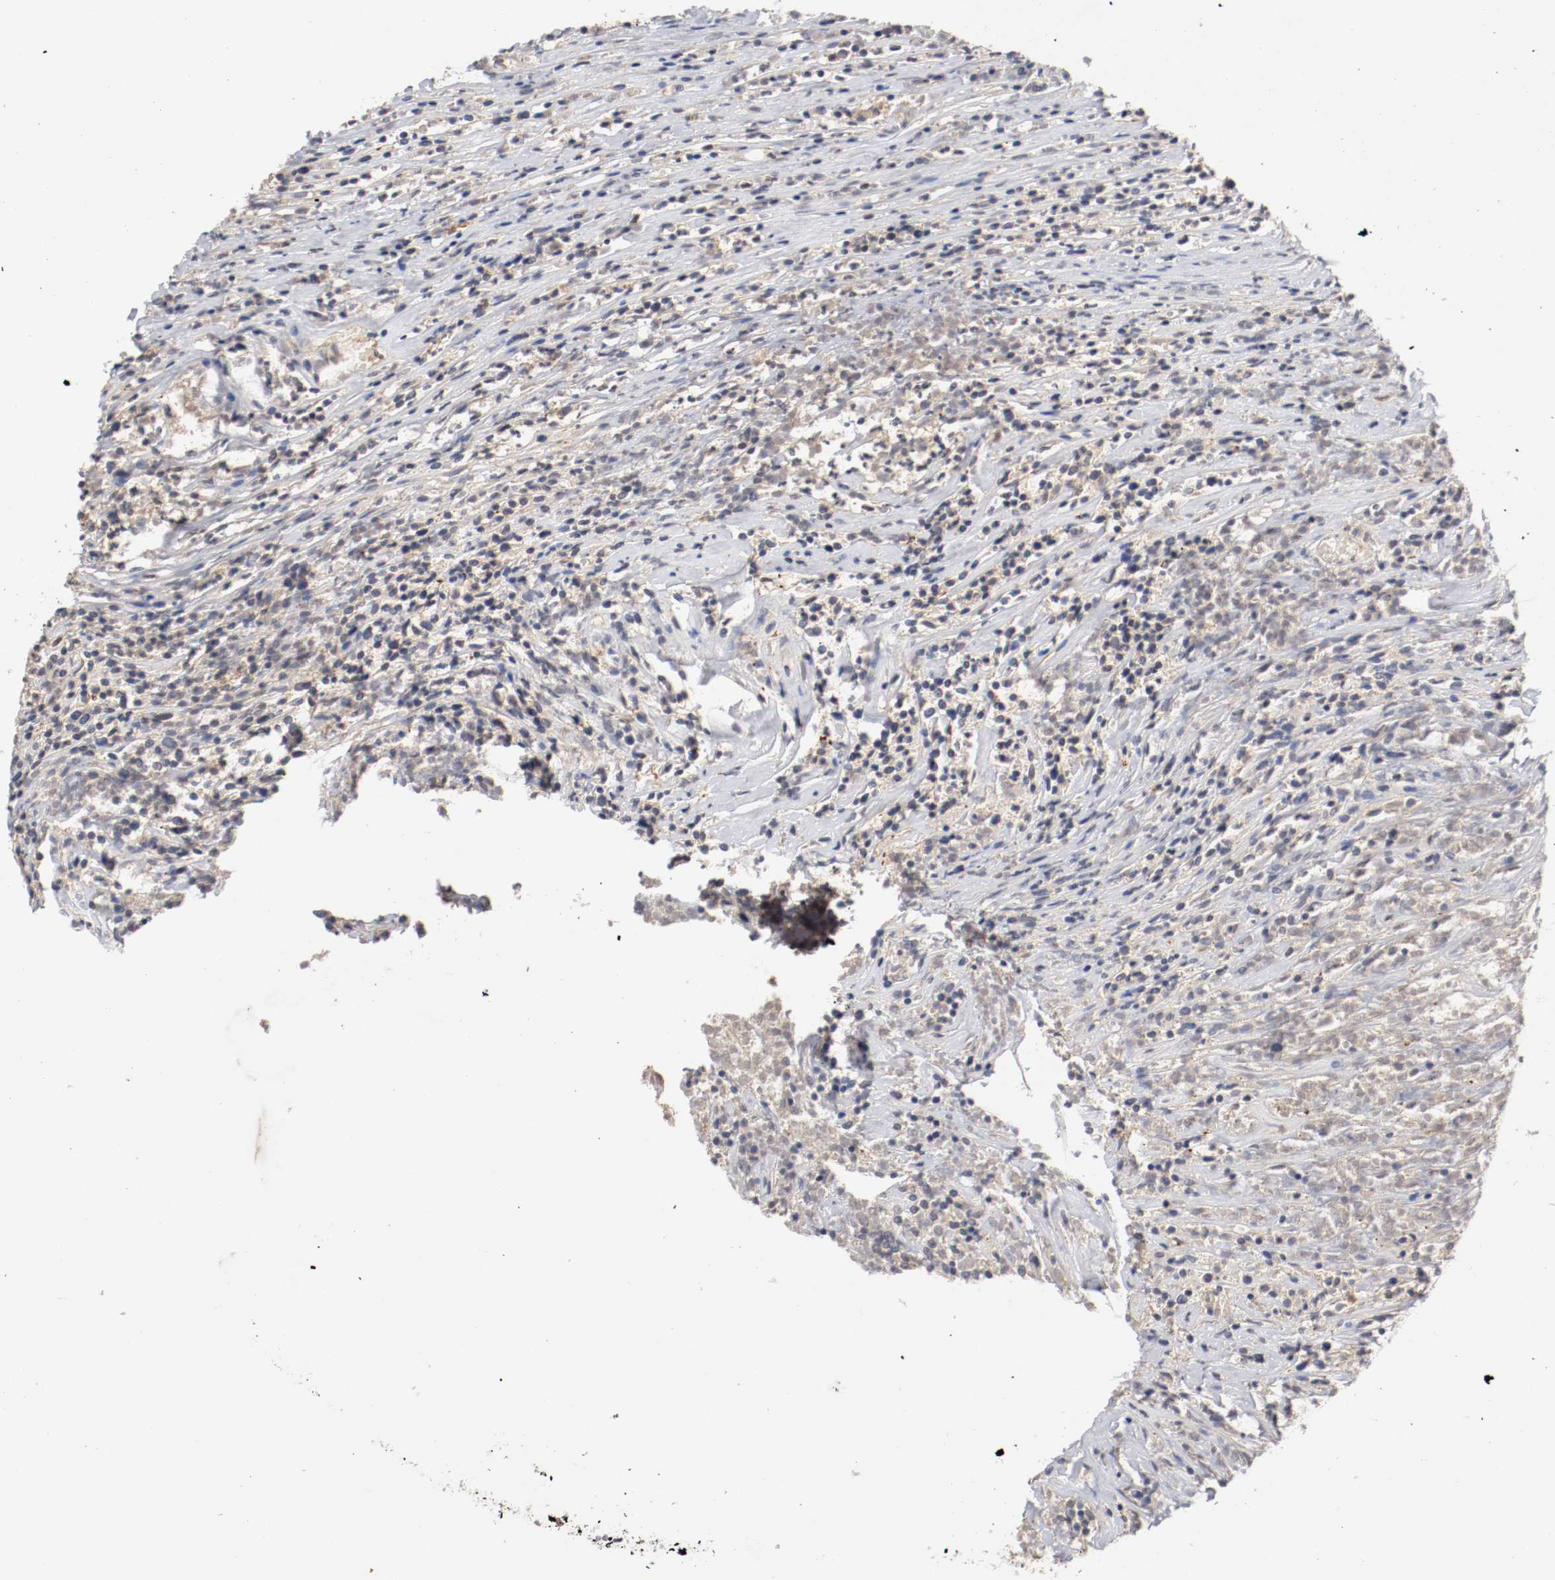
{"staining": {"intensity": "weak", "quantity": "25%-75%", "location": "cytoplasmic/membranous"}, "tissue": "lymphoma", "cell_type": "Tumor cells", "image_type": "cancer", "snomed": [{"axis": "morphology", "description": "Malignant lymphoma, non-Hodgkin's type, High grade"}, {"axis": "topography", "description": "Lymph node"}], "caption": "An image of human high-grade malignant lymphoma, non-Hodgkin's type stained for a protein reveals weak cytoplasmic/membranous brown staining in tumor cells. (Stains: DAB in brown, nuclei in blue, Microscopy: brightfield microscopy at high magnification).", "gene": "TYK2", "patient": {"sex": "female", "age": 73}}